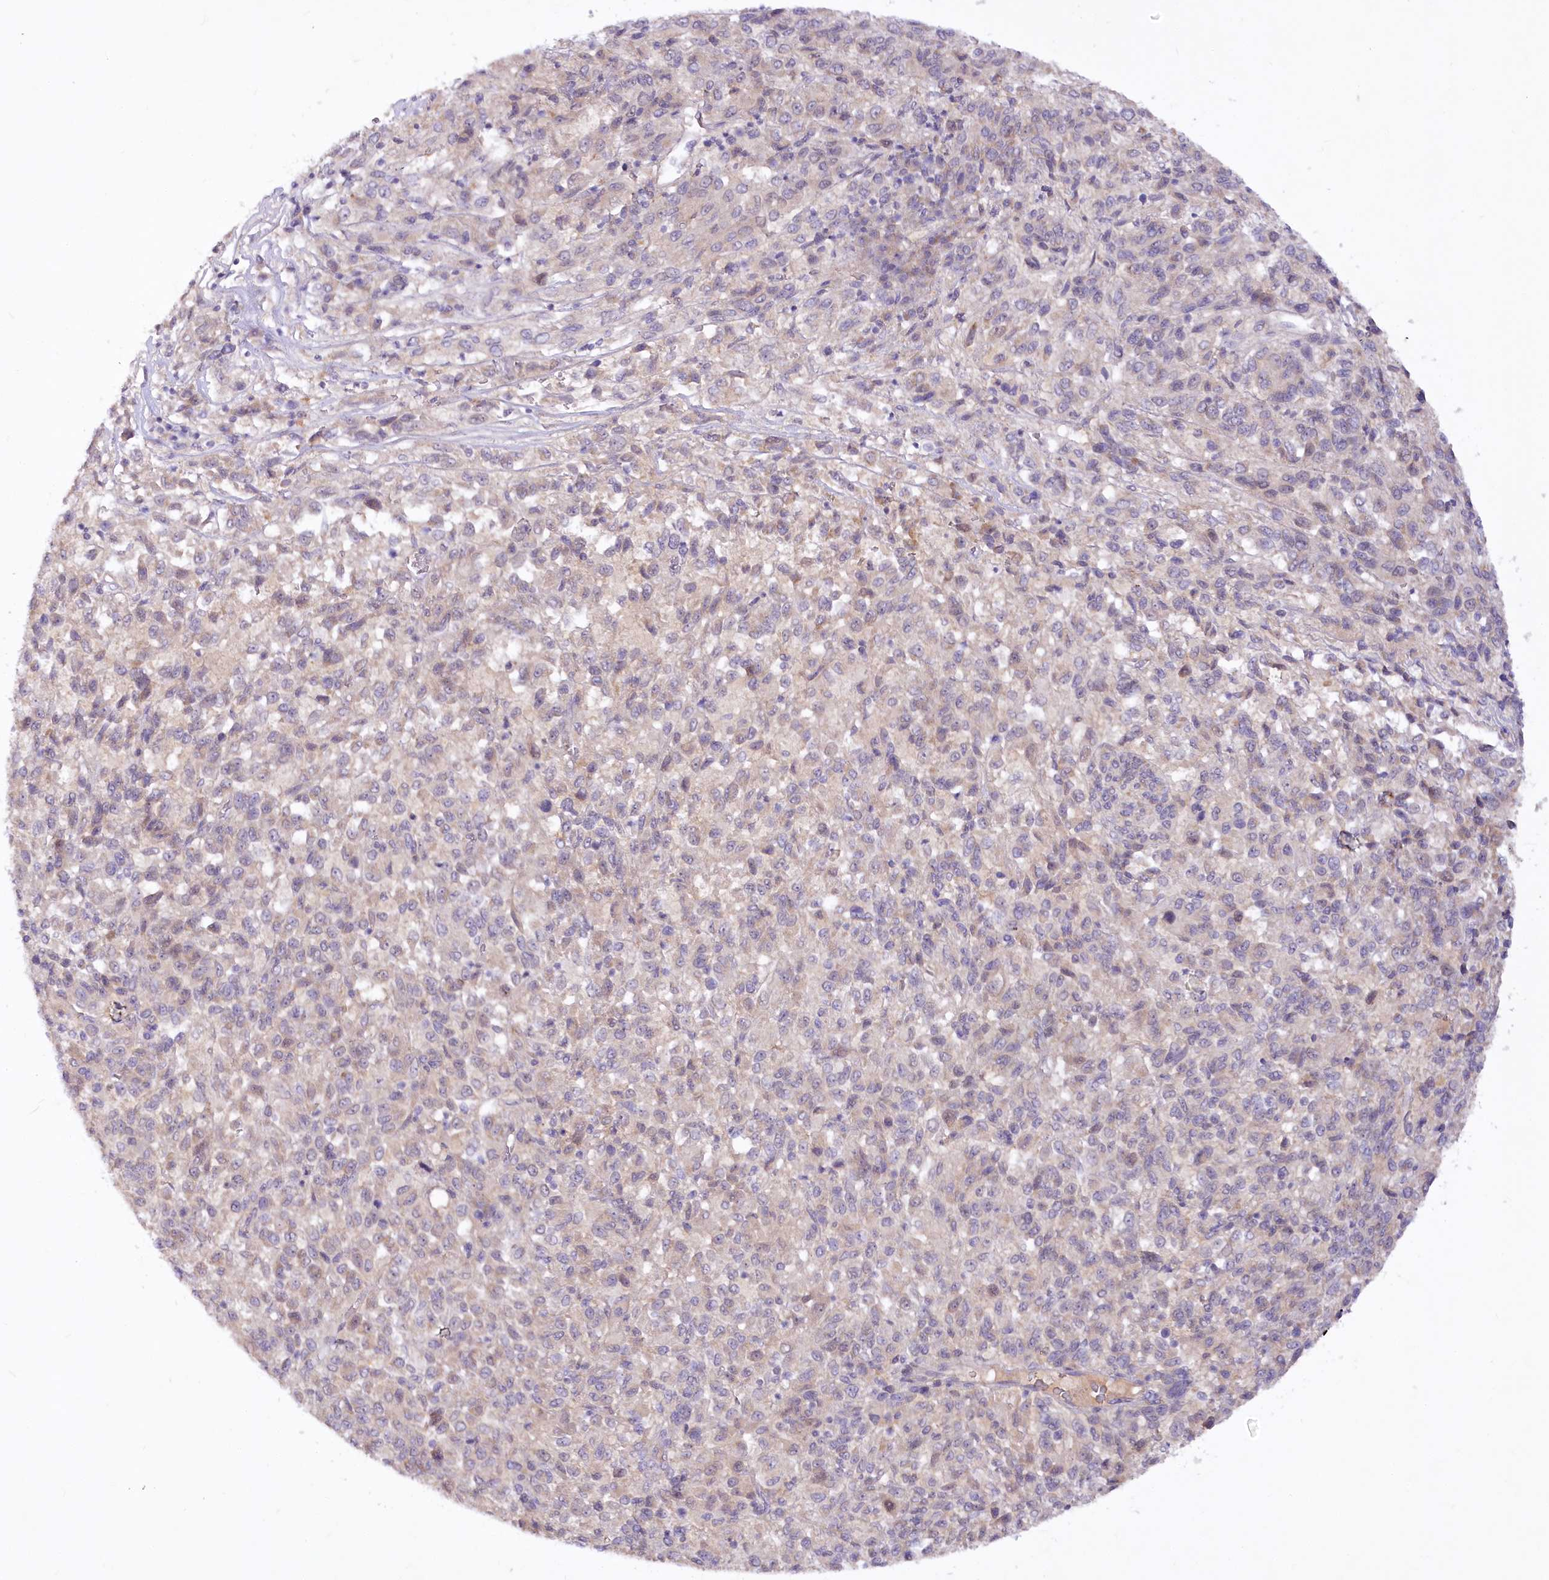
{"staining": {"intensity": "weak", "quantity": "<25%", "location": "cytoplasmic/membranous"}, "tissue": "melanoma", "cell_type": "Tumor cells", "image_type": "cancer", "snomed": [{"axis": "morphology", "description": "Malignant melanoma, Metastatic site"}, {"axis": "topography", "description": "Lung"}], "caption": "IHC of human malignant melanoma (metastatic site) exhibits no positivity in tumor cells. (Brightfield microscopy of DAB (3,3'-diaminobenzidine) immunohistochemistry at high magnification).", "gene": "EFHC2", "patient": {"sex": "male", "age": 64}}